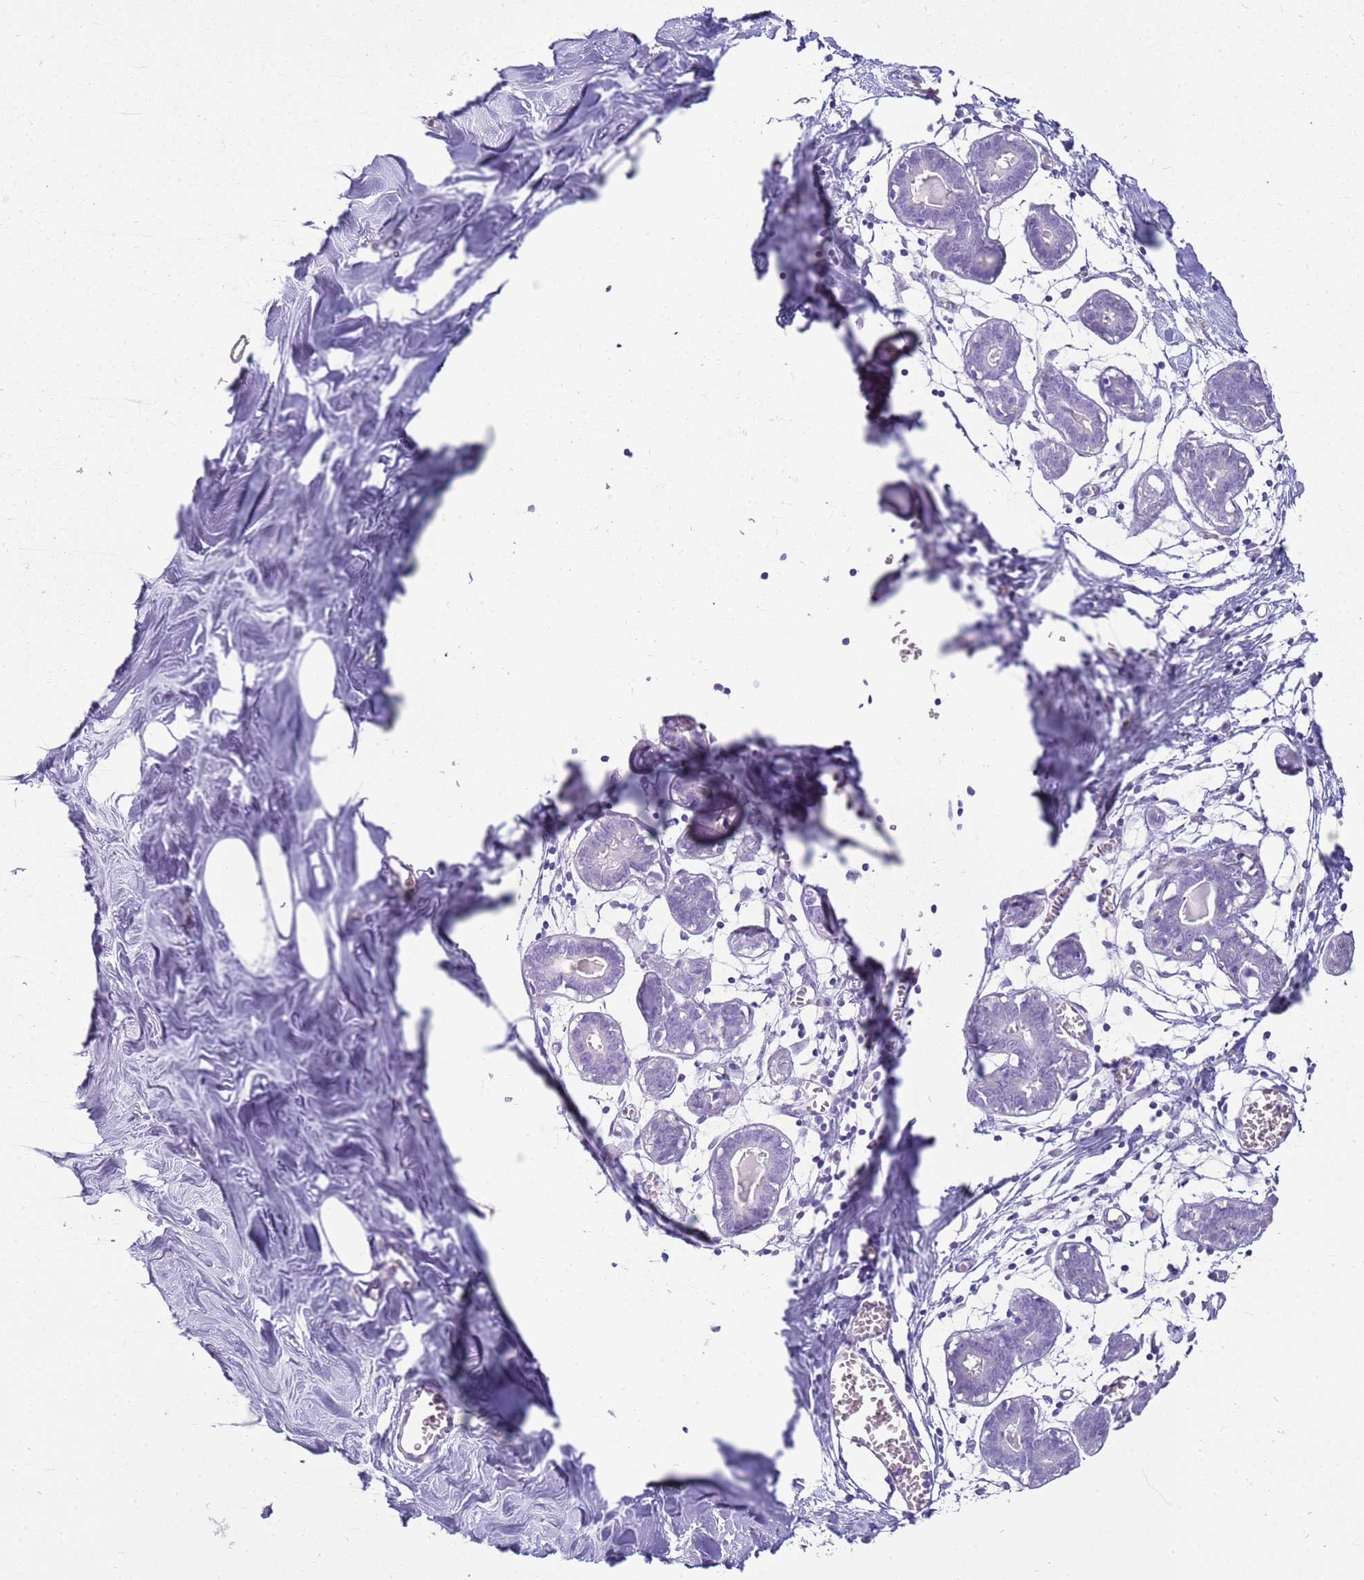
{"staining": {"intensity": "negative", "quantity": "none", "location": "none"}, "tissue": "breast", "cell_type": "Adipocytes", "image_type": "normal", "snomed": [{"axis": "morphology", "description": "Normal tissue, NOS"}, {"axis": "topography", "description": "Breast"}], "caption": "Immunohistochemistry of benign breast reveals no expression in adipocytes.", "gene": "HSPB1", "patient": {"sex": "female", "age": 27}}